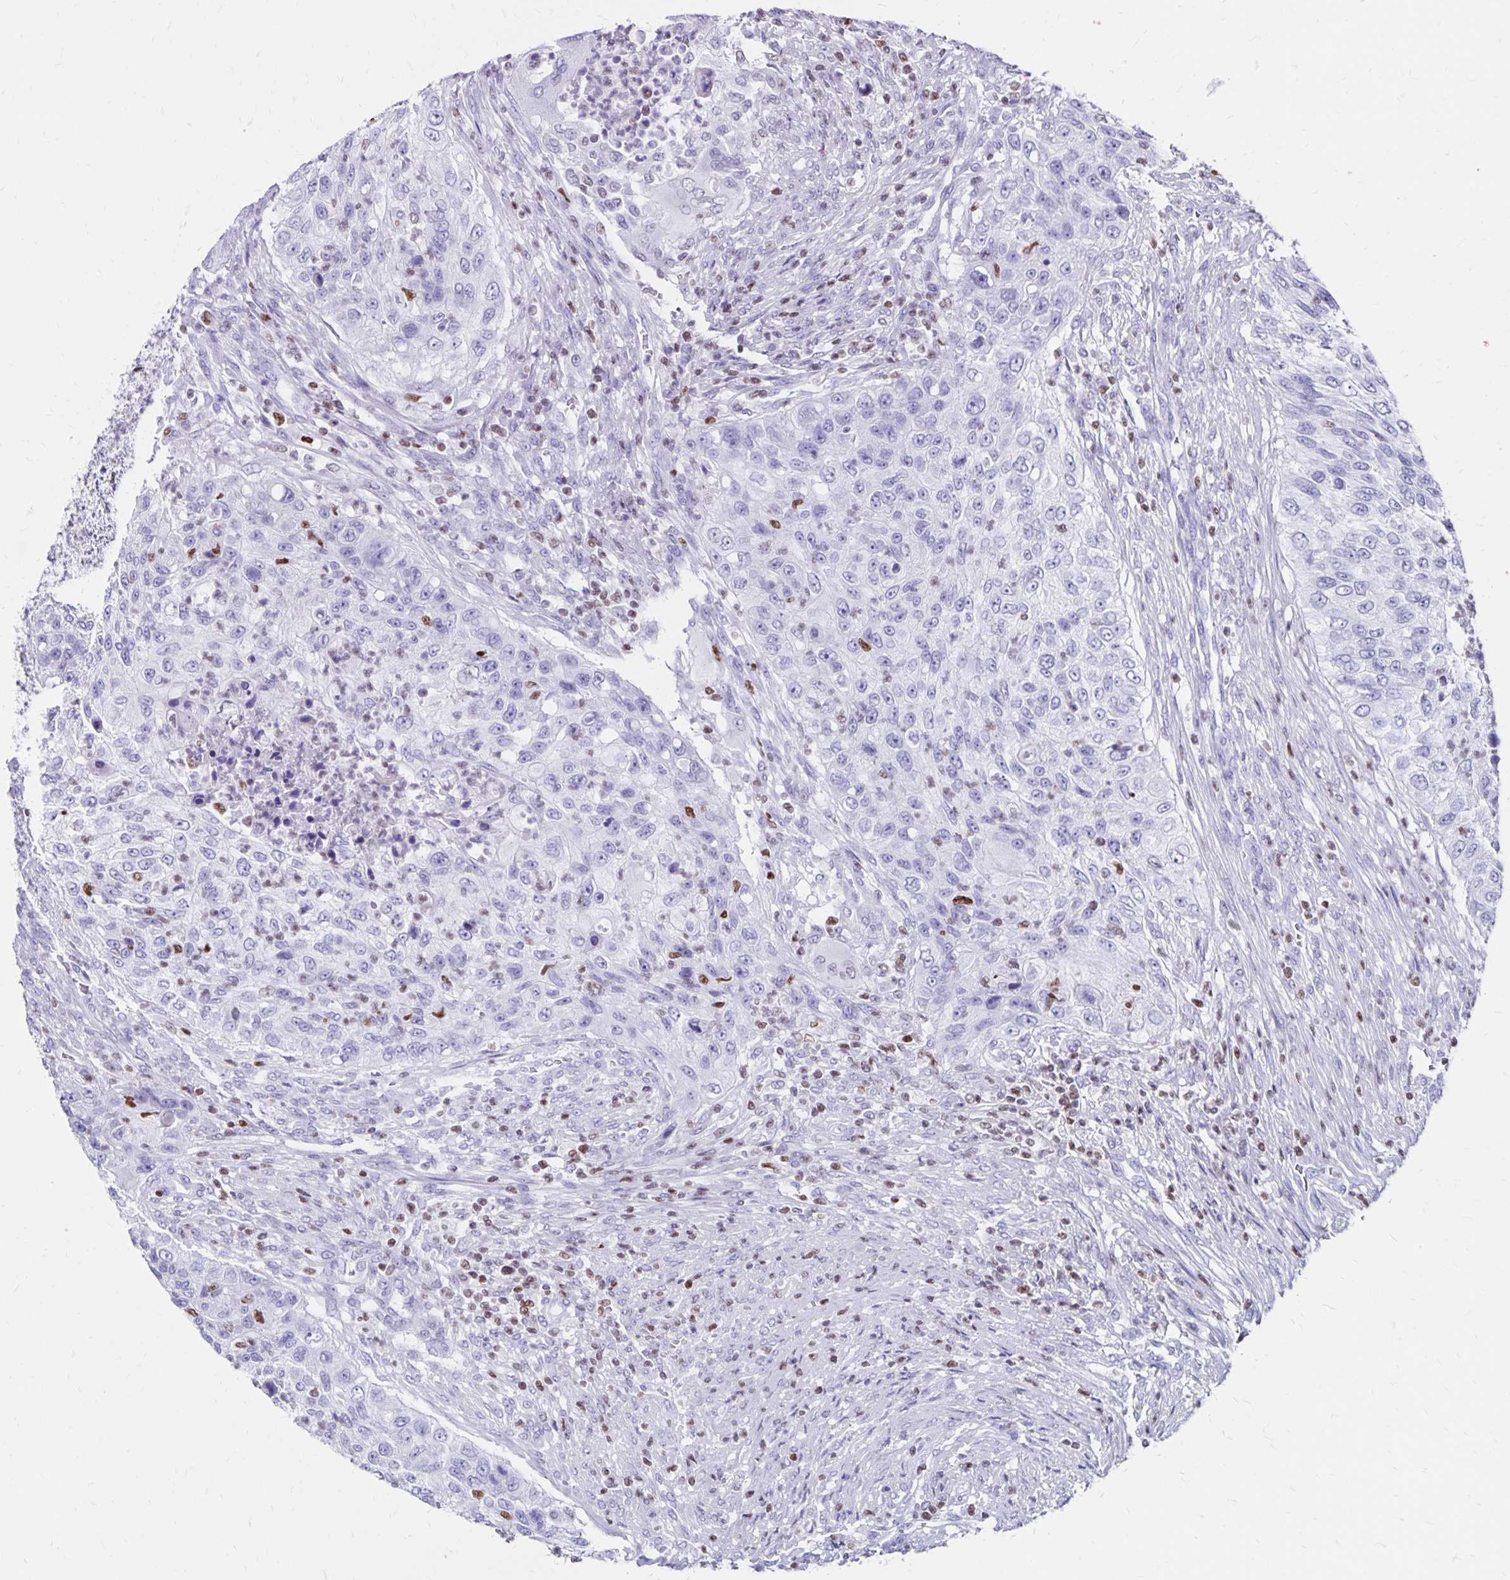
{"staining": {"intensity": "negative", "quantity": "none", "location": "none"}, "tissue": "urothelial cancer", "cell_type": "Tumor cells", "image_type": "cancer", "snomed": [{"axis": "morphology", "description": "Urothelial carcinoma, High grade"}, {"axis": "topography", "description": "Urinary bladder"}], "caption": "Tumor cells are negative for protein expression in human urothelial cancer. (Immunohistochemistry (ihc), brightfield microscopy, high magnification).", "gene": "IKZF1", "patient": {"sex": "female", "age": 60}}